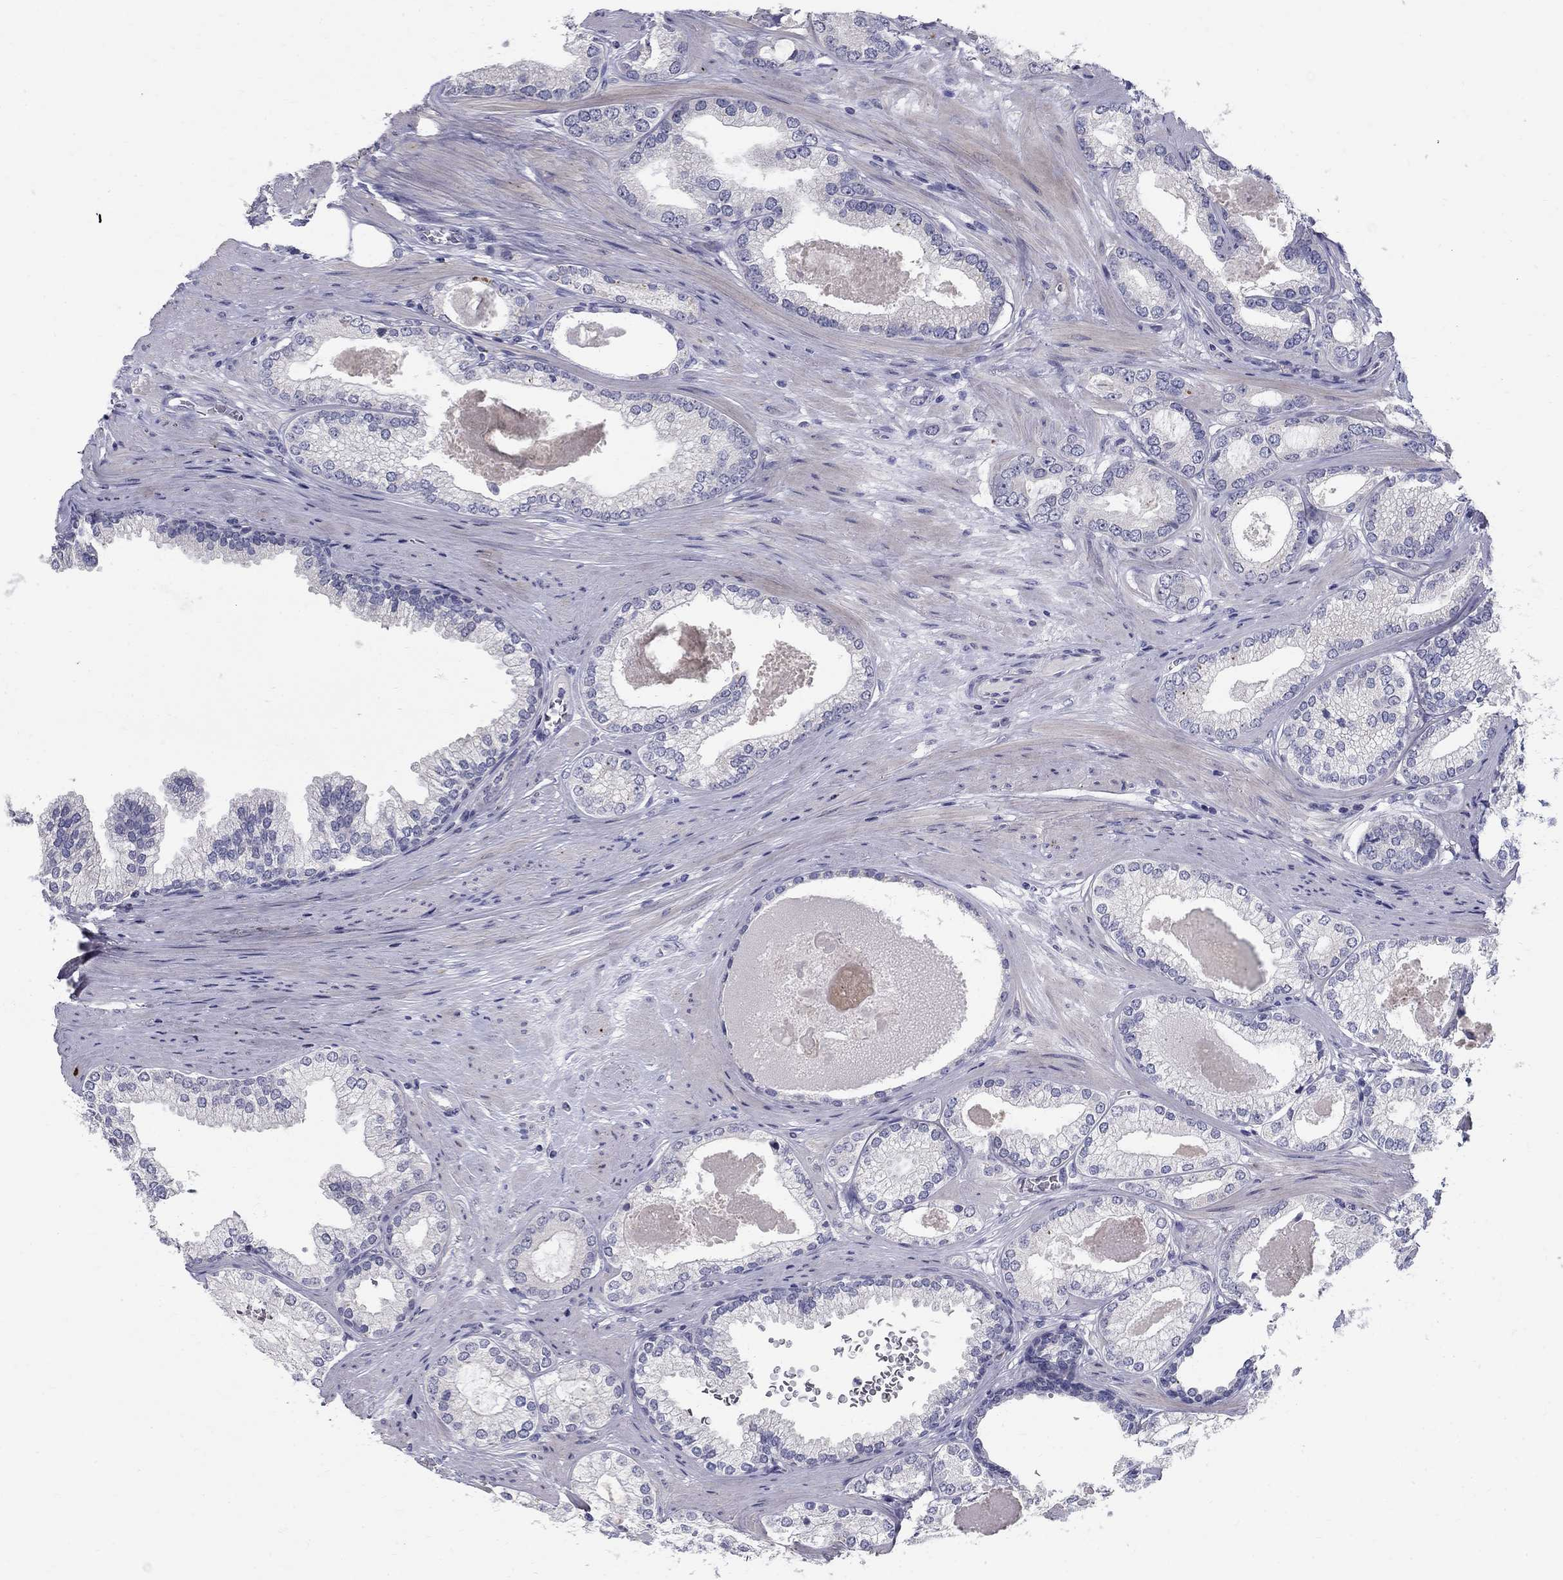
{"staining": {"intensity": "negative", "quantity": "none", "location": "none"}, "tissue": "prostate cancer", "cell_type": "Tumor cells", "image_type": "cancer", "snomed": [{"axis": "morphology", "description": "Adenocarcinoma, High grade"}, {"axis": "topography", "description": "Prostate and seminal vesicle, NOS"}], "caption": "Tumor cells show no significant protein staining in prostate cancer.", "gene": "TP53TG5", "patient": {"sex": "male", "age": 62}}